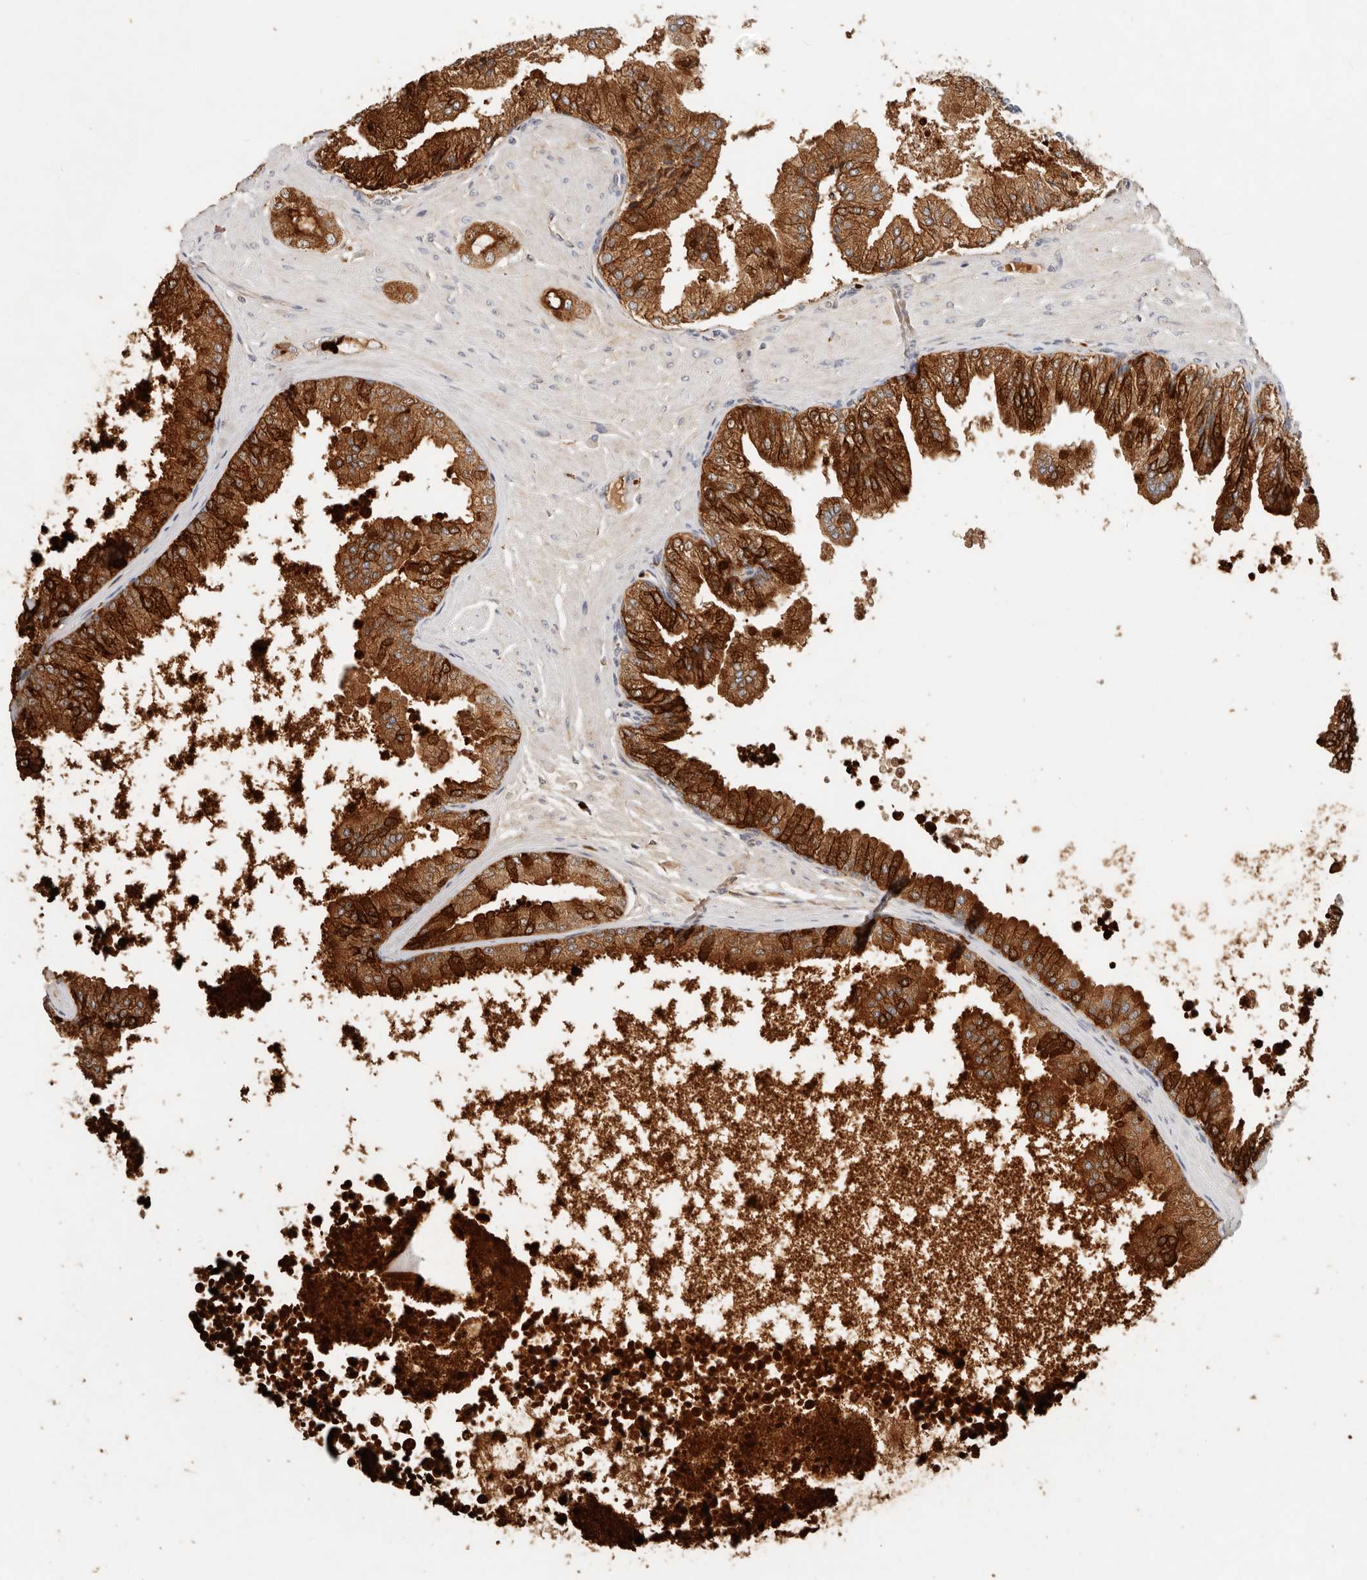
{"staining": {"intensity": "strong", "quantity": ">75%", "location": "cytoplasmic/membranous"}, "tissue": "prostate cancer", "cell_type": "Tumor cells", "image_type": "cancer", "snomed": [{"axis": "morphology", "description": "Adenocarcinoma, Low grade"}, {"axis": "topography", "description": "Prostate"}], "caption": "Immunohistochemical staining of human prostate cancer demonstrates high levels of strong cytoplasmic/membranous protein expression in approximately >75% of tumor cells.", "gene": "ARHGEF10L", "patient": {"sex": "male", "age": 63}}